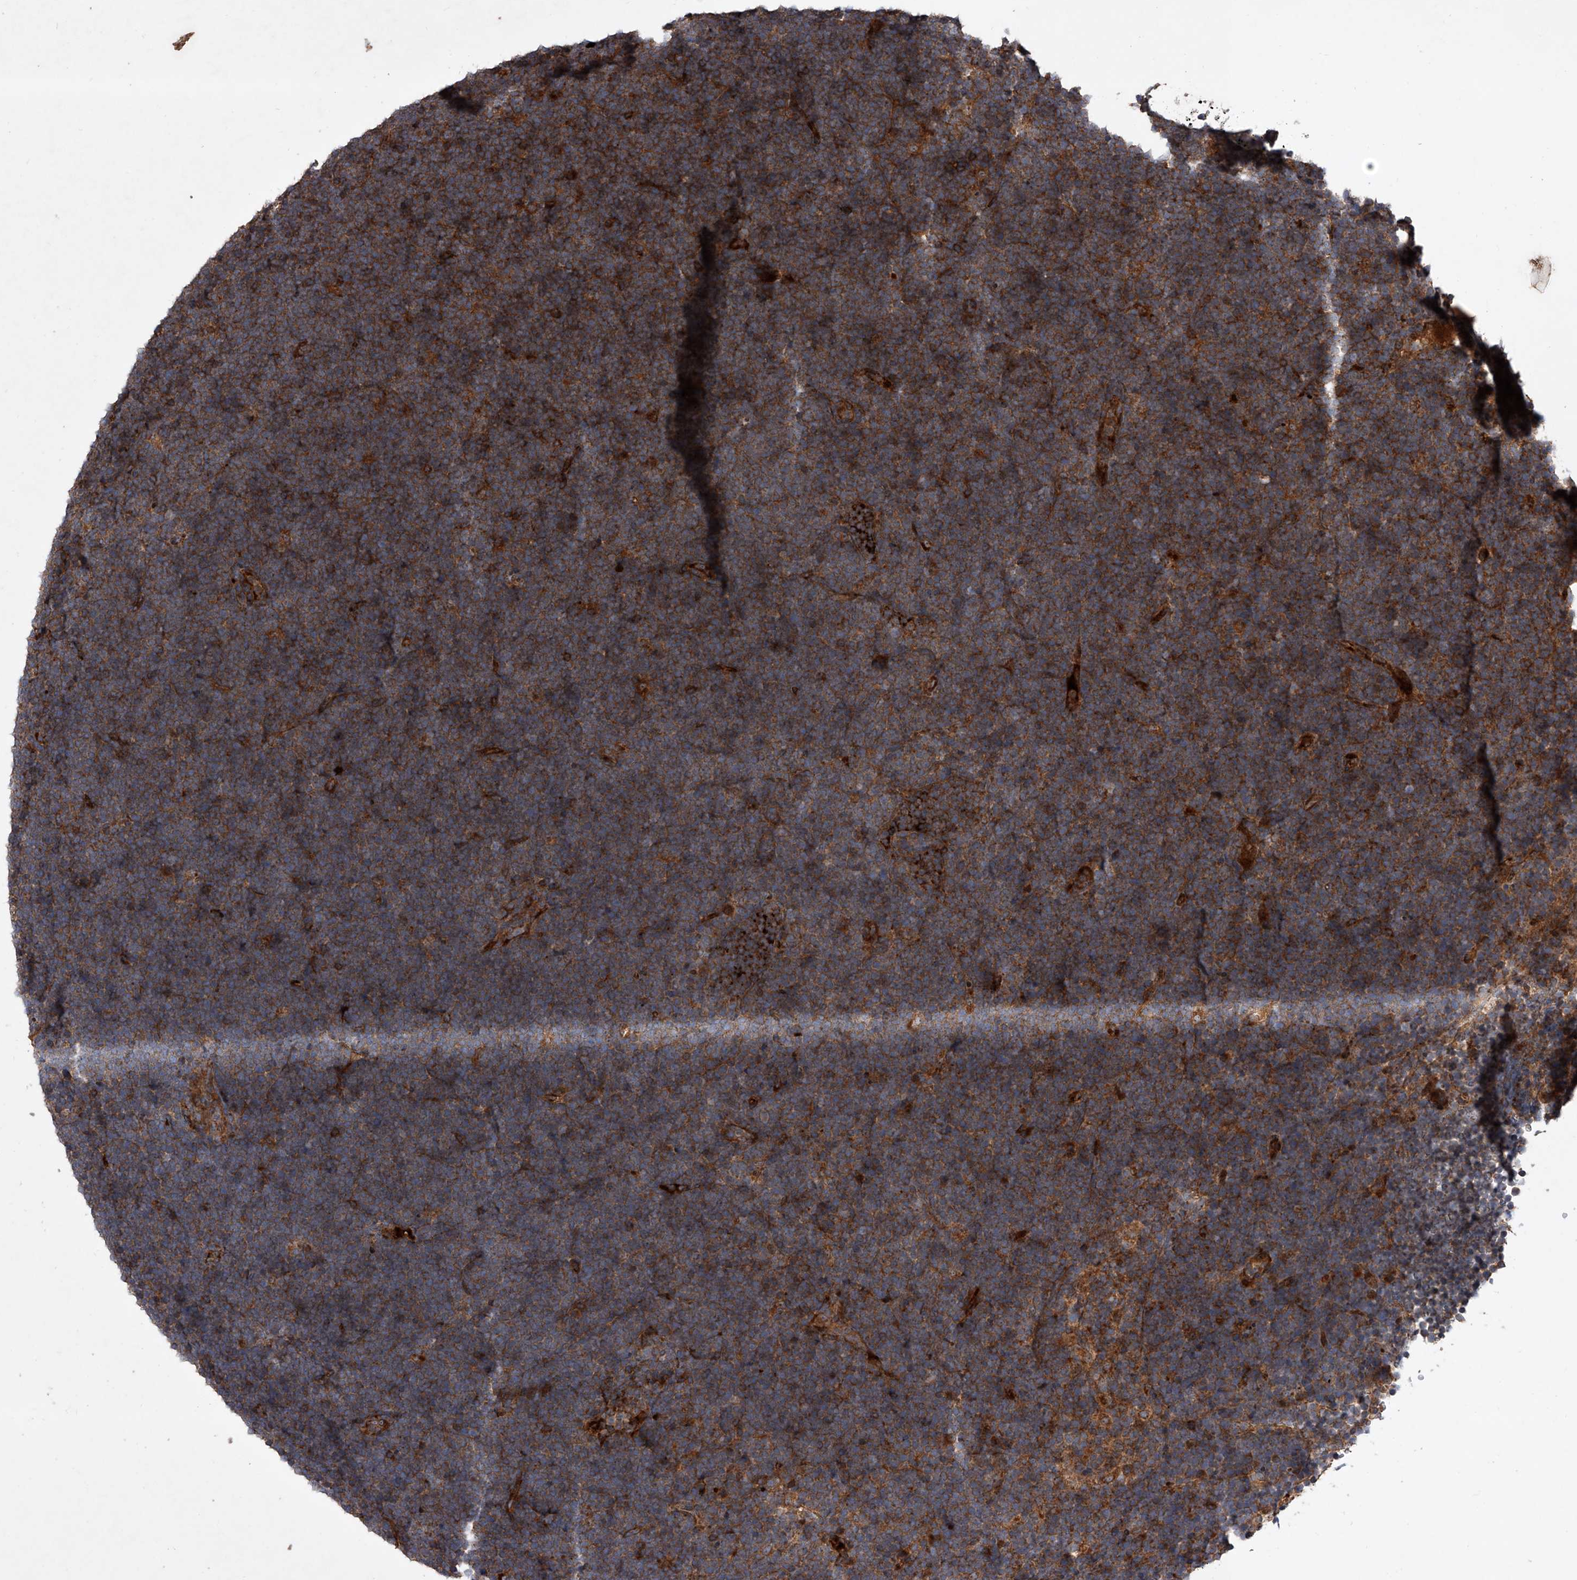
{"staining": {"intensity": "strong", "quantity": ">75%", "location": "cytoplasmic/membranous"}, "tissue": "lymphoma", "cell_type": "Tumor cells", "image_type": "cancer", "snomed": [{"axis": "morphology", "description": "Malignant lymphoma, non-Hodgkin's type, High grade"}, {"axis": "topography", "description": "Lymph node"}], "caption": "High-grade malignant lymphoma, non-Hodgkin's type tissue reveals strong cytoplasmic/membranous expression in approximately >75% of tumor cells", "gene": "USP47", "patient": {"sex": "male", "age": 13}}